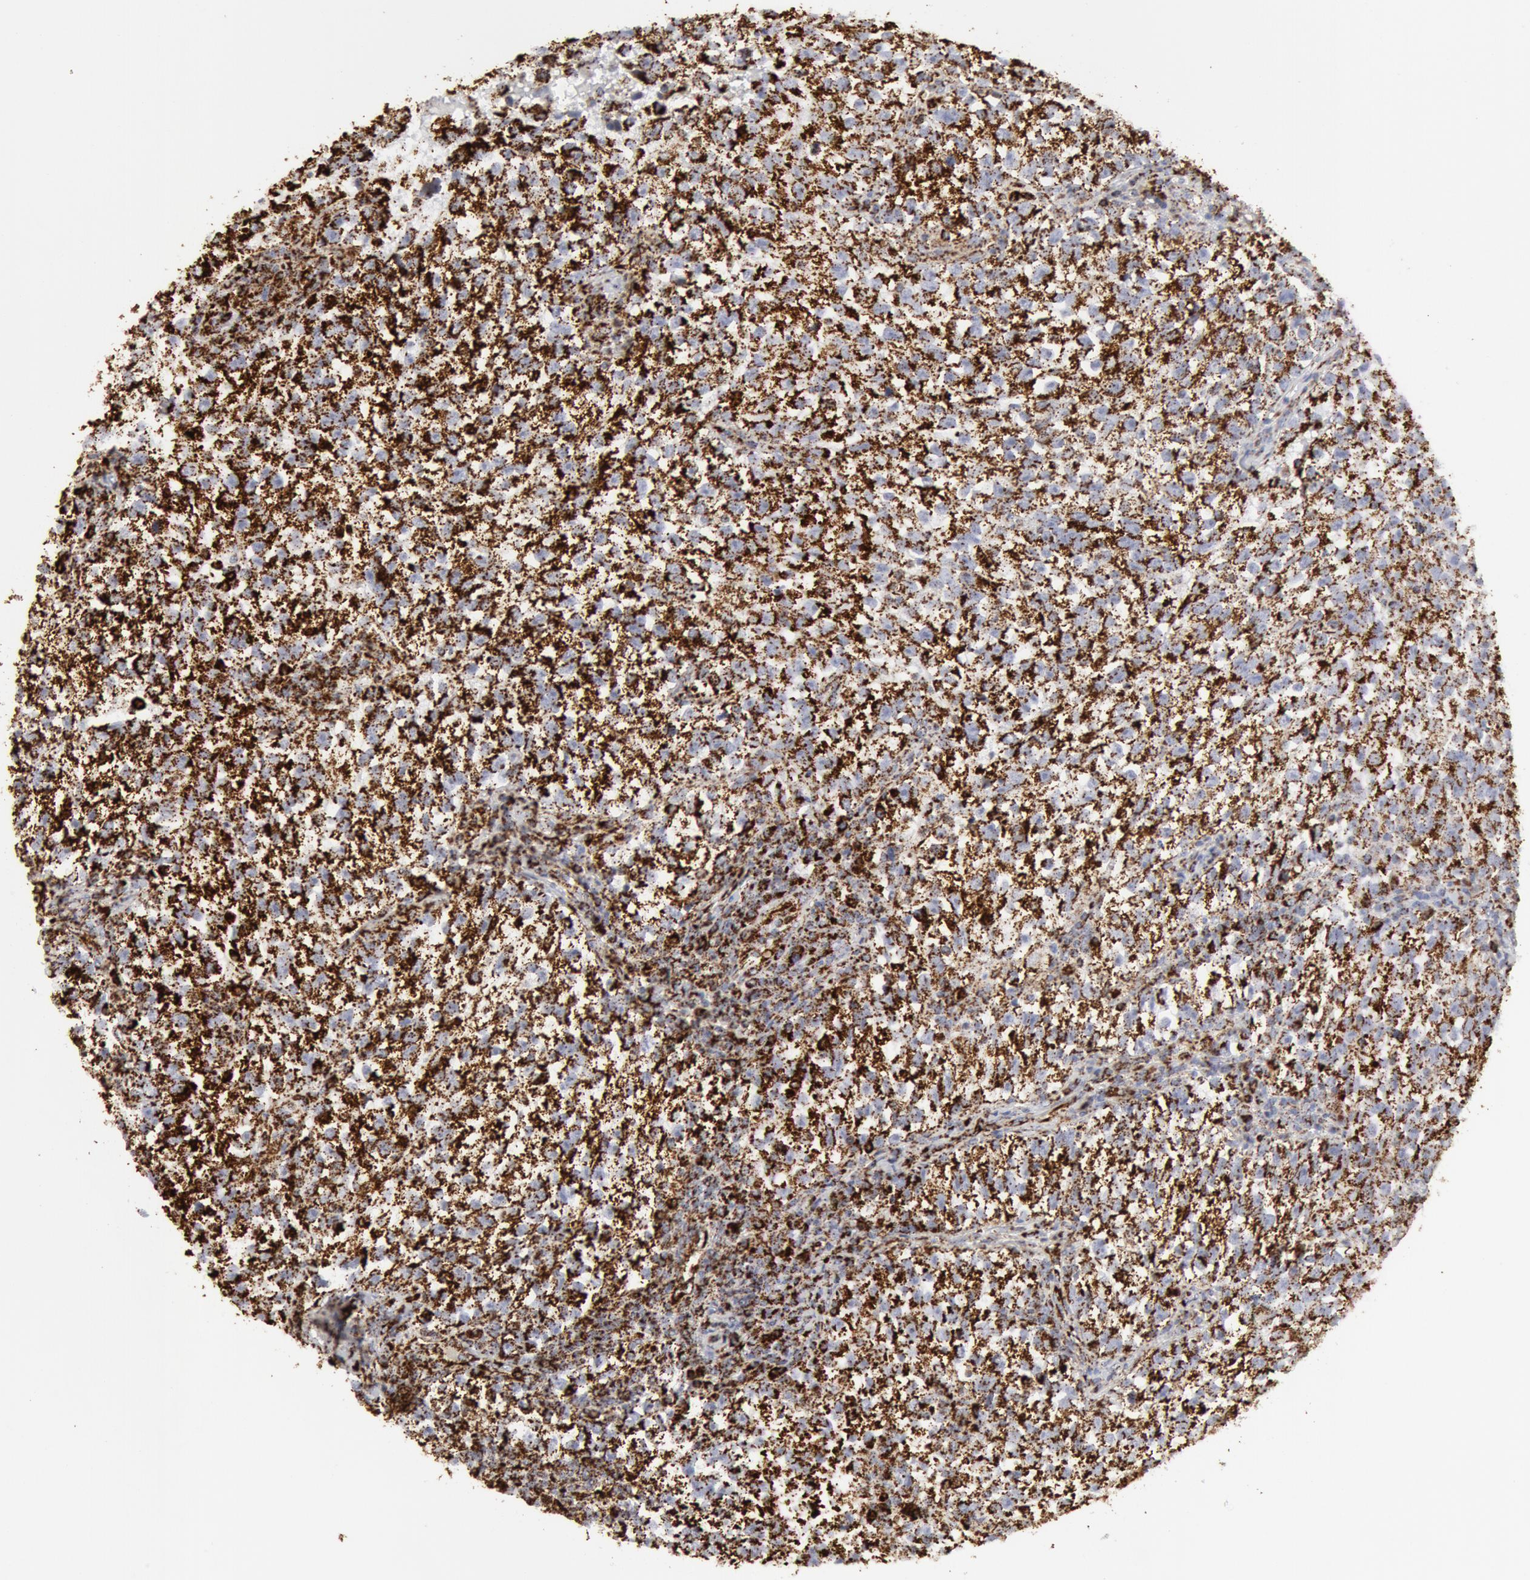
{"staining": {"intensity": "strong", "quantity": ">75%", "location": "cytoplasmic/membranous"}, "tissue": "testis cancer", "cell_type": "Tumor cells", "image_type": "cancer", "snomed": [{"axis": "morphology", "description": "Seminoma, NOS"}, {"axis": "topography", "description": "Testis"}], "caption": "Immunohistochemistry photomicrograph of seminoma (testis) stained for a protein (brown), which displays high levels of strong cytoplasmic/membranous positivity in approximately >75% of tumor cells.", "gene": "ATP5F1B", "patient": {"sex": "male", "age": 38}}